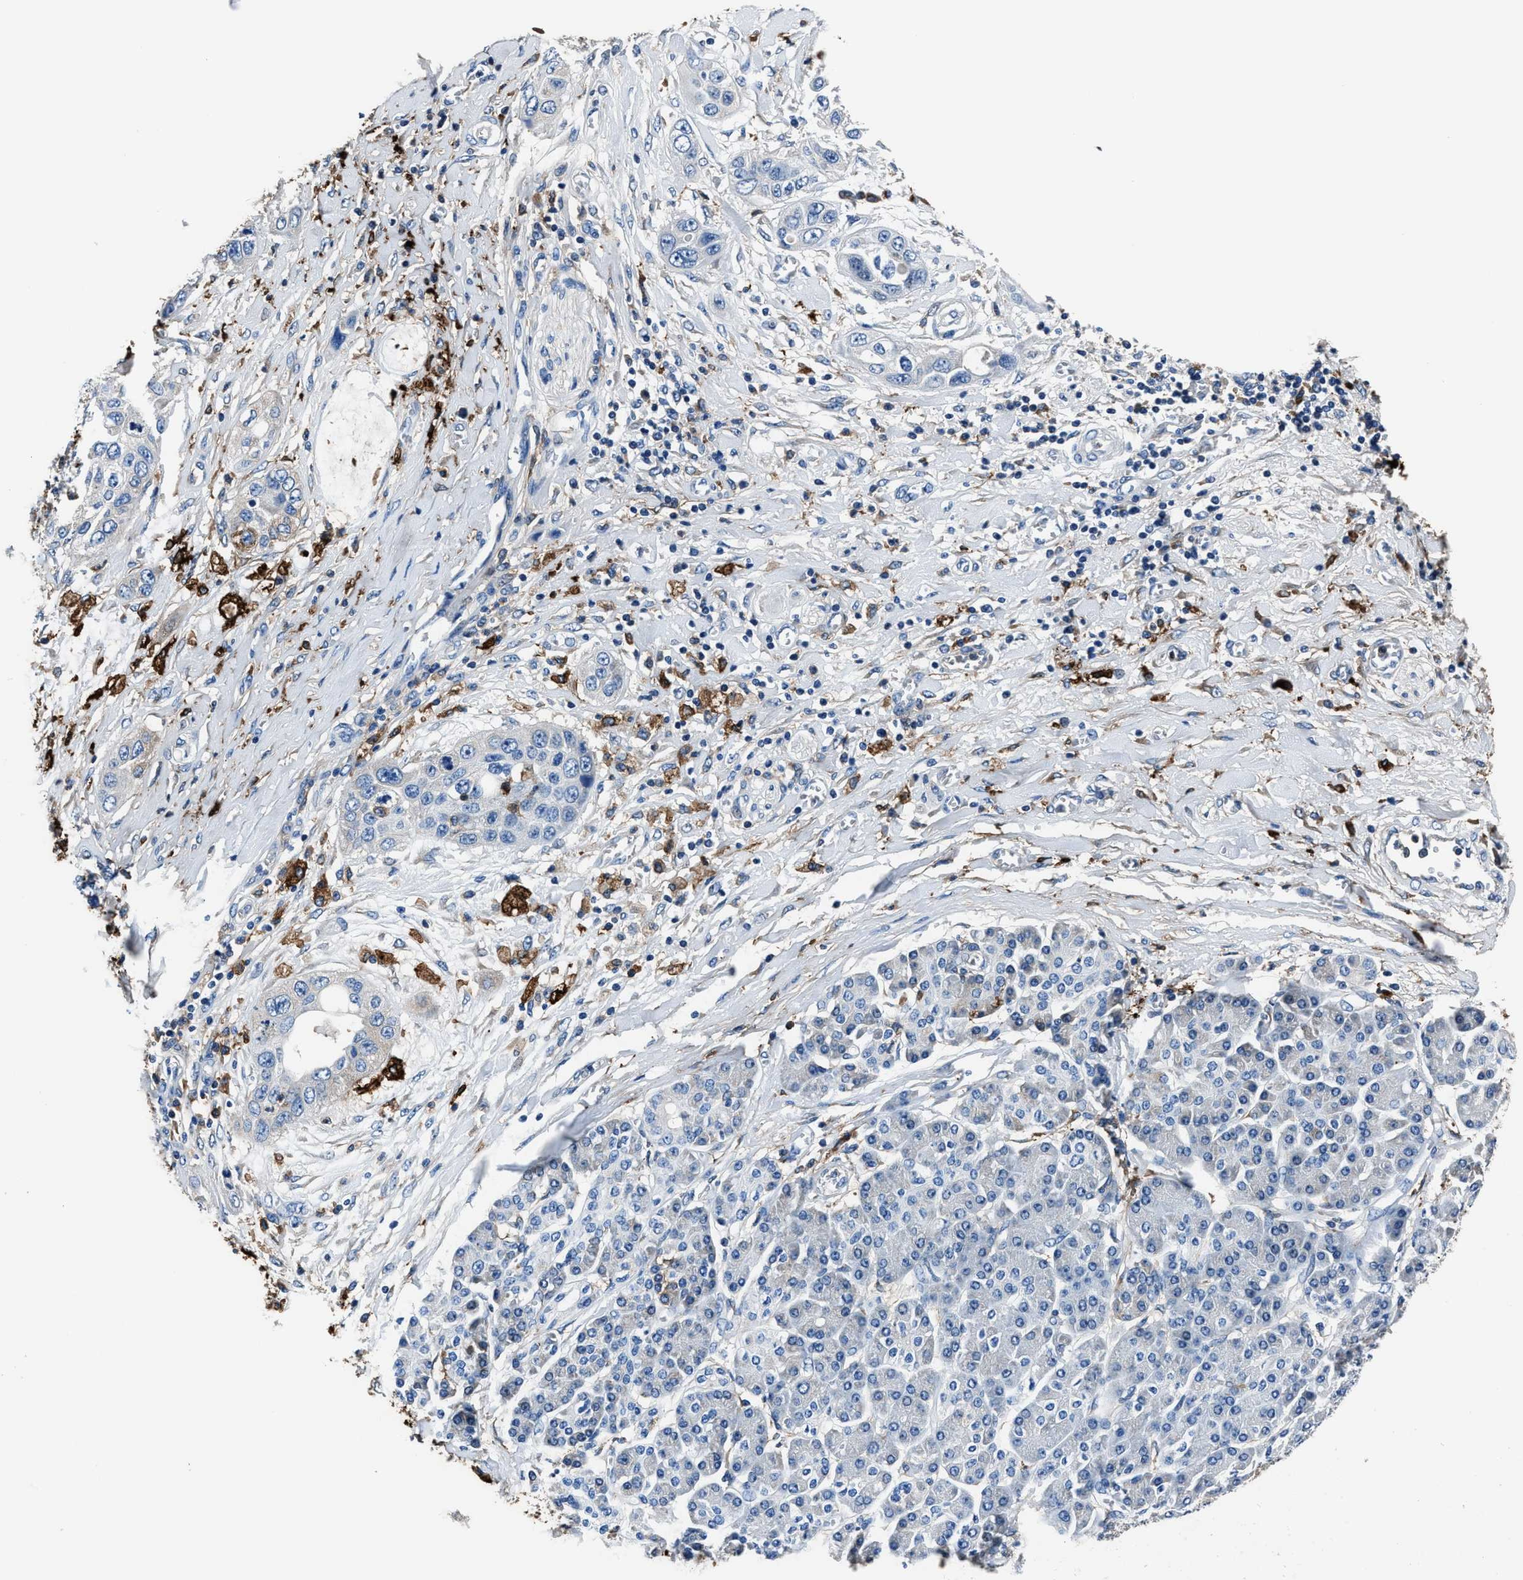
{"staining": {"intensity": "negative", "quantity": "none", "location": "none"}, "tissue": "pancreatic cancer", "cell_type": "Tumor cells", "image_type": "cancer", "snomed": [{"axis": "morphology", "description": "Adenocarcinoma, NOS"}, {"axis": "topography", "description": "Pancreas"}], "caption": "Immunohistochemical staining of human adenocarcinoma (pancreatic) exhibits no significant positivity in tumor cells. (DAB IHC, high magnification).", "gene": "FTL", "patient": {"sex": "female", "age": 70}}